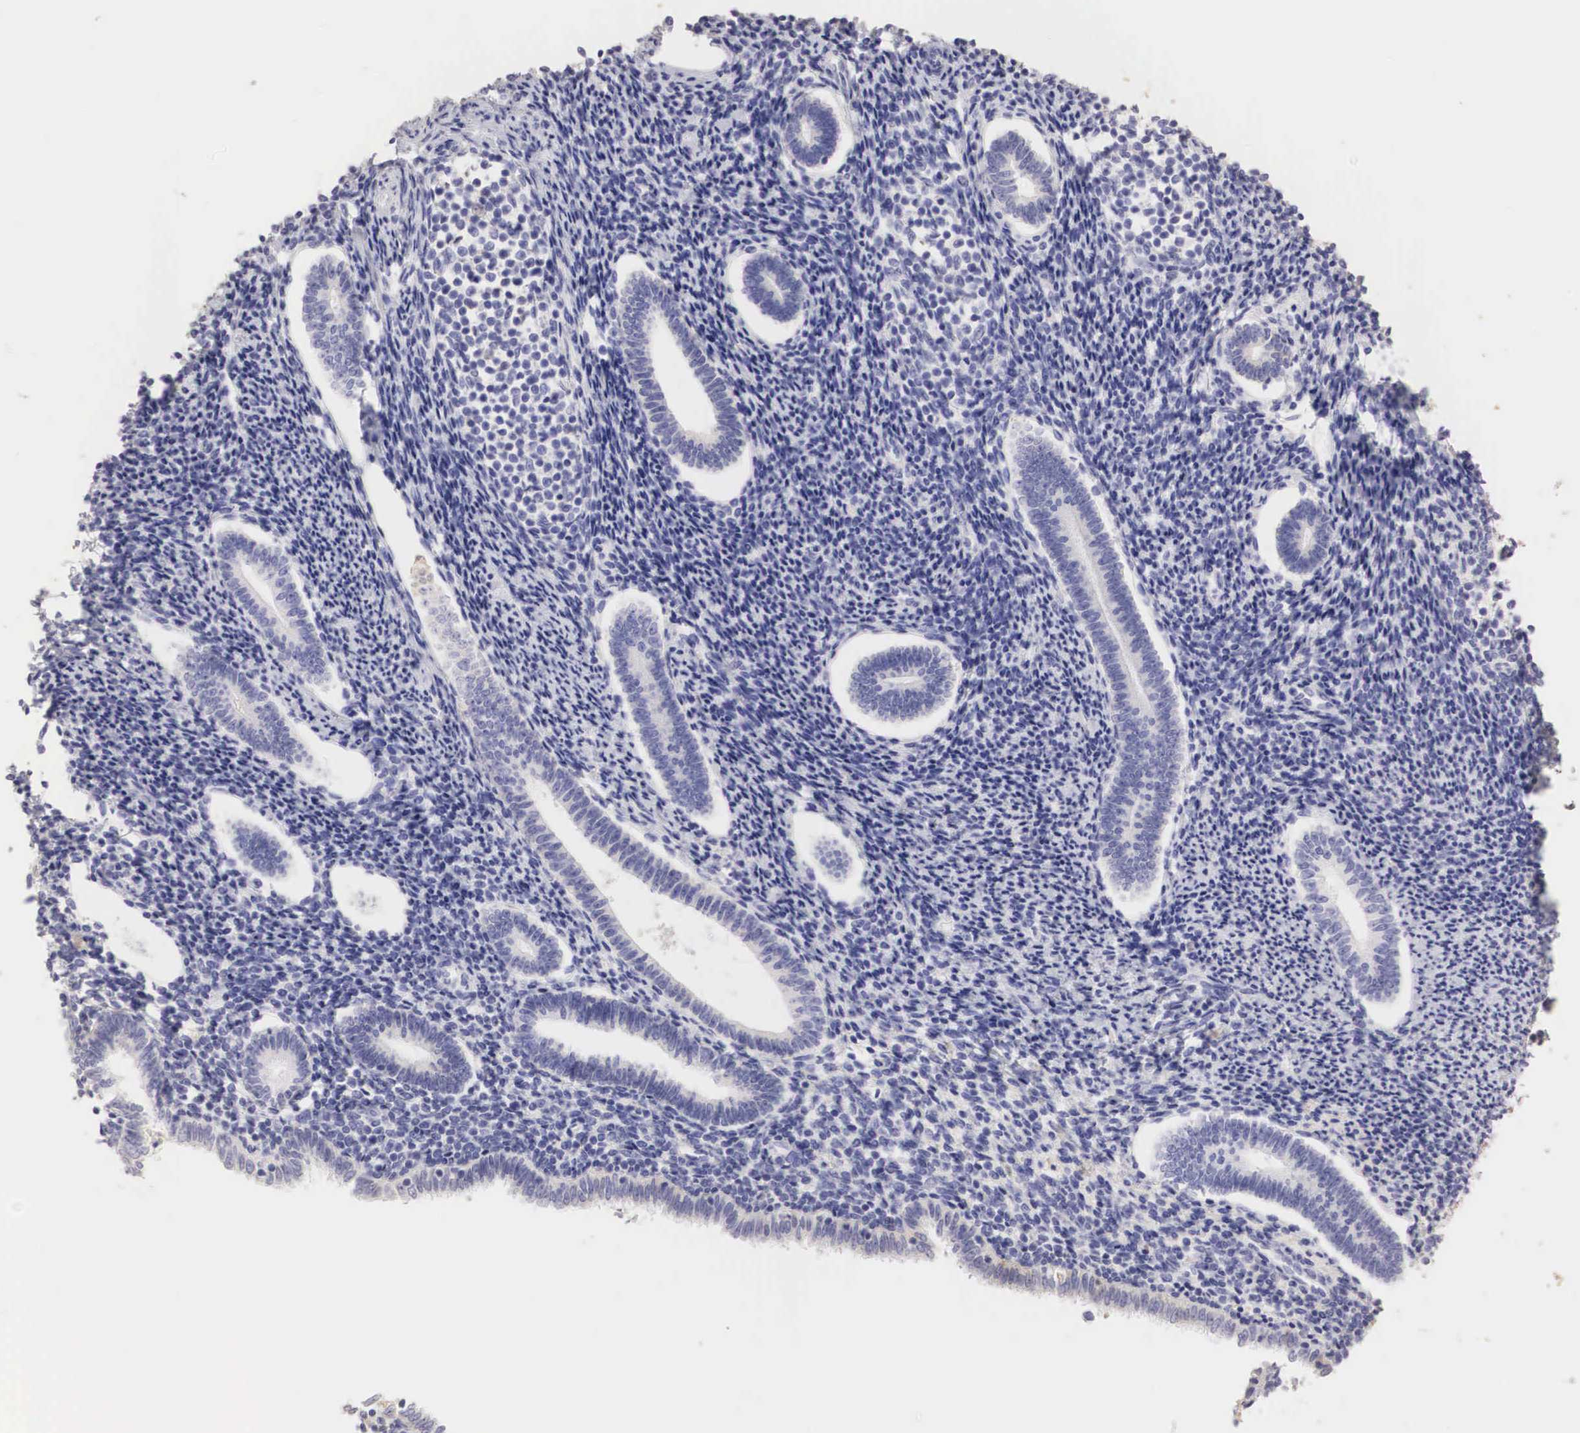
{"staining": {"intensity": "negative", "quantity": "none", "location": "none"}, "tissue": "endometrium", "cell_type": "Cells in endometrial stroma", "image_type": "normal", "snomed": [{"axis": "morphology", "description": "Normal tissue, NOS"}, {"axis": "topography", "description": "Endometrium"}], "caption": "This is a image of immunohistochemistry staining of unremarkable endometrium, which shows no expression in cells in endometrial stroma.", "gene": "ERBB2", "patient": {"sex": "female", "age": 52}}